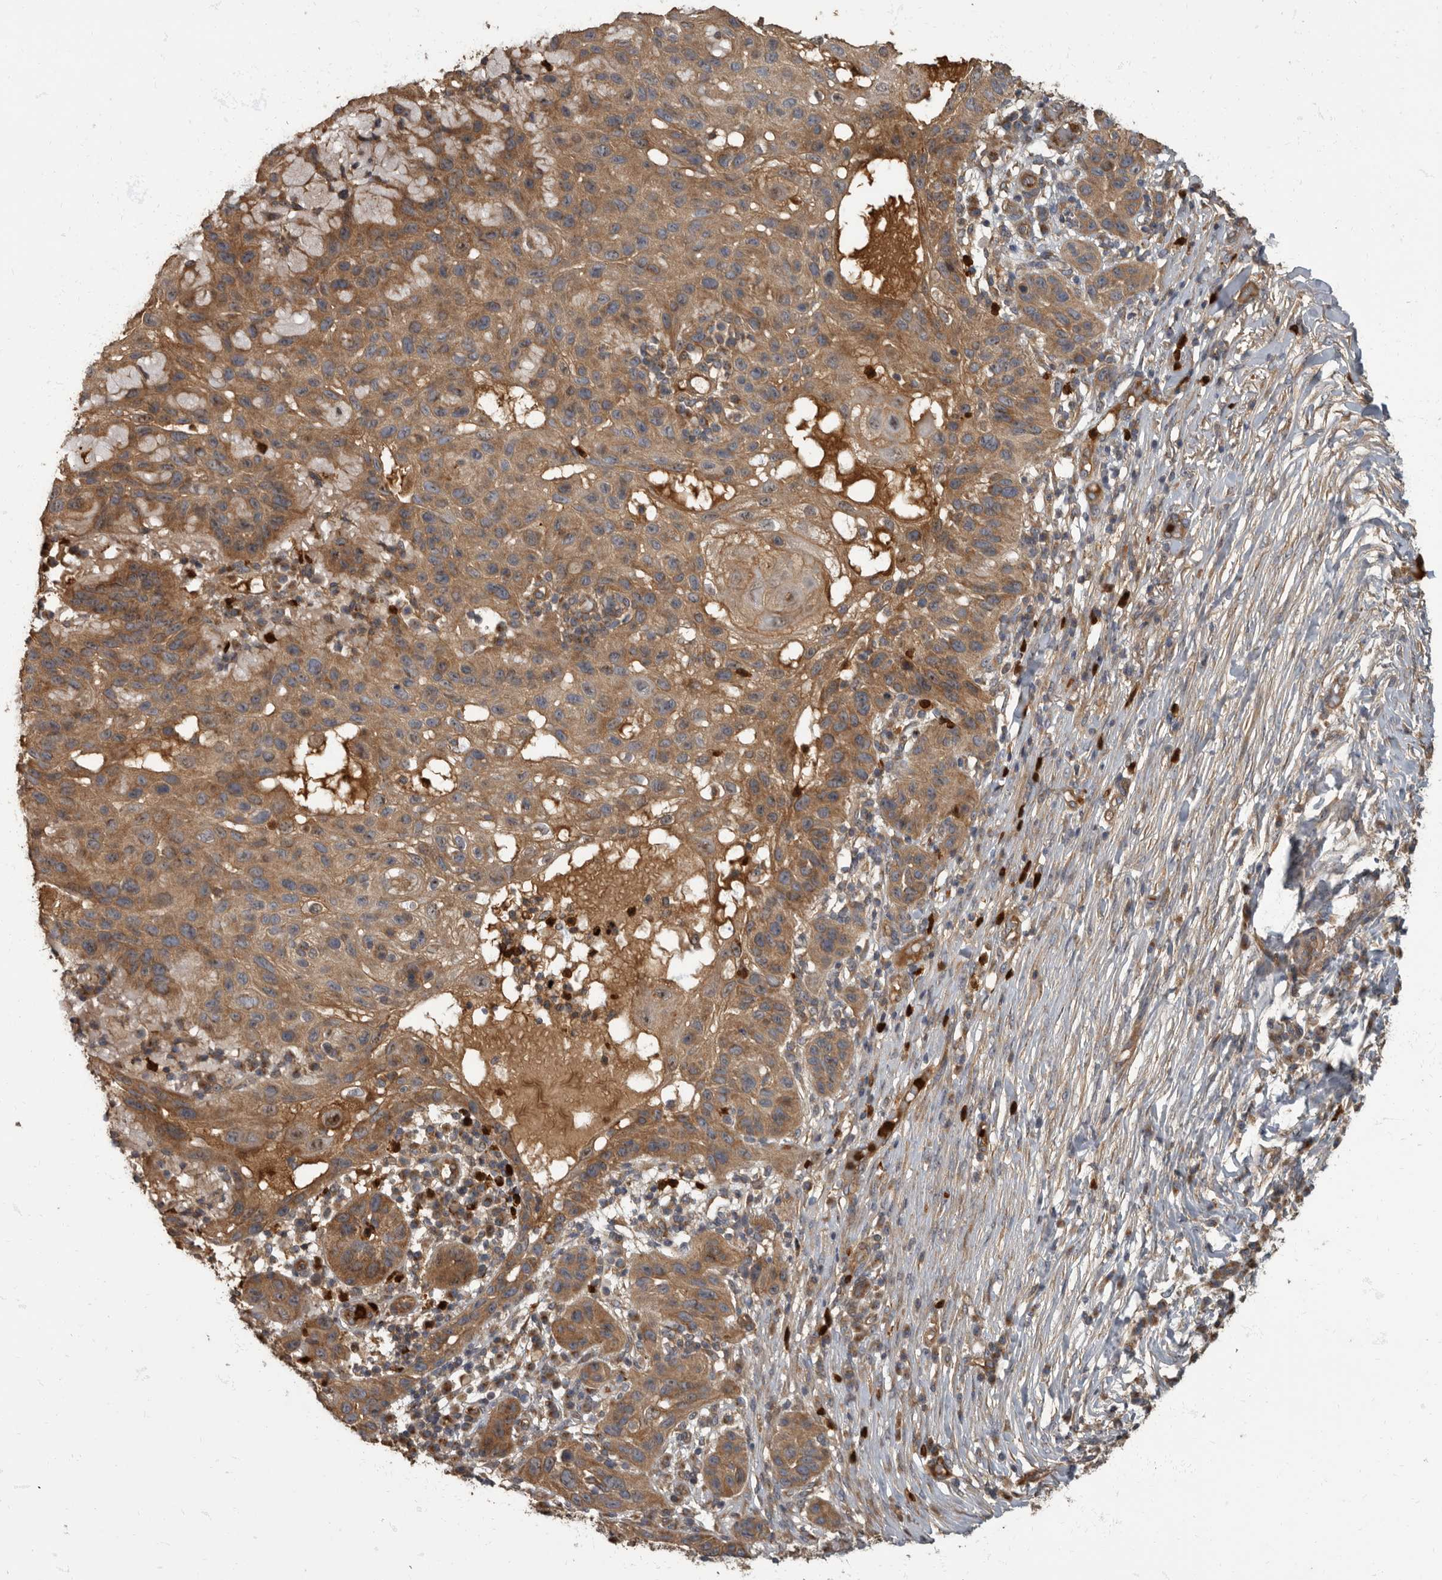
{"staining": {"intensity": "moderate", "quantity": ">75%", "location": "cytoplasmic/membranous"}, "tissue": "skin cancer", "cell_type": "Tumor cells", "image_type": "cancer", "snomed": [{"axis": "morphology", "description": "Normal tissue, NOS"}, {"axis": "morphology", "description": "Squamous cell carcinoma, NOS"}, {"axis": "topography", "description": "Skin"}], "caption": "The photomicrograph displays staining of skin cancer (squamous cell carcinoma), revealing moderate cytoplasmic/membranous protein staining (brown color) within tumor cells.", "gene": "DAAM1", "patient": {"sex": "female", "age": 96}}